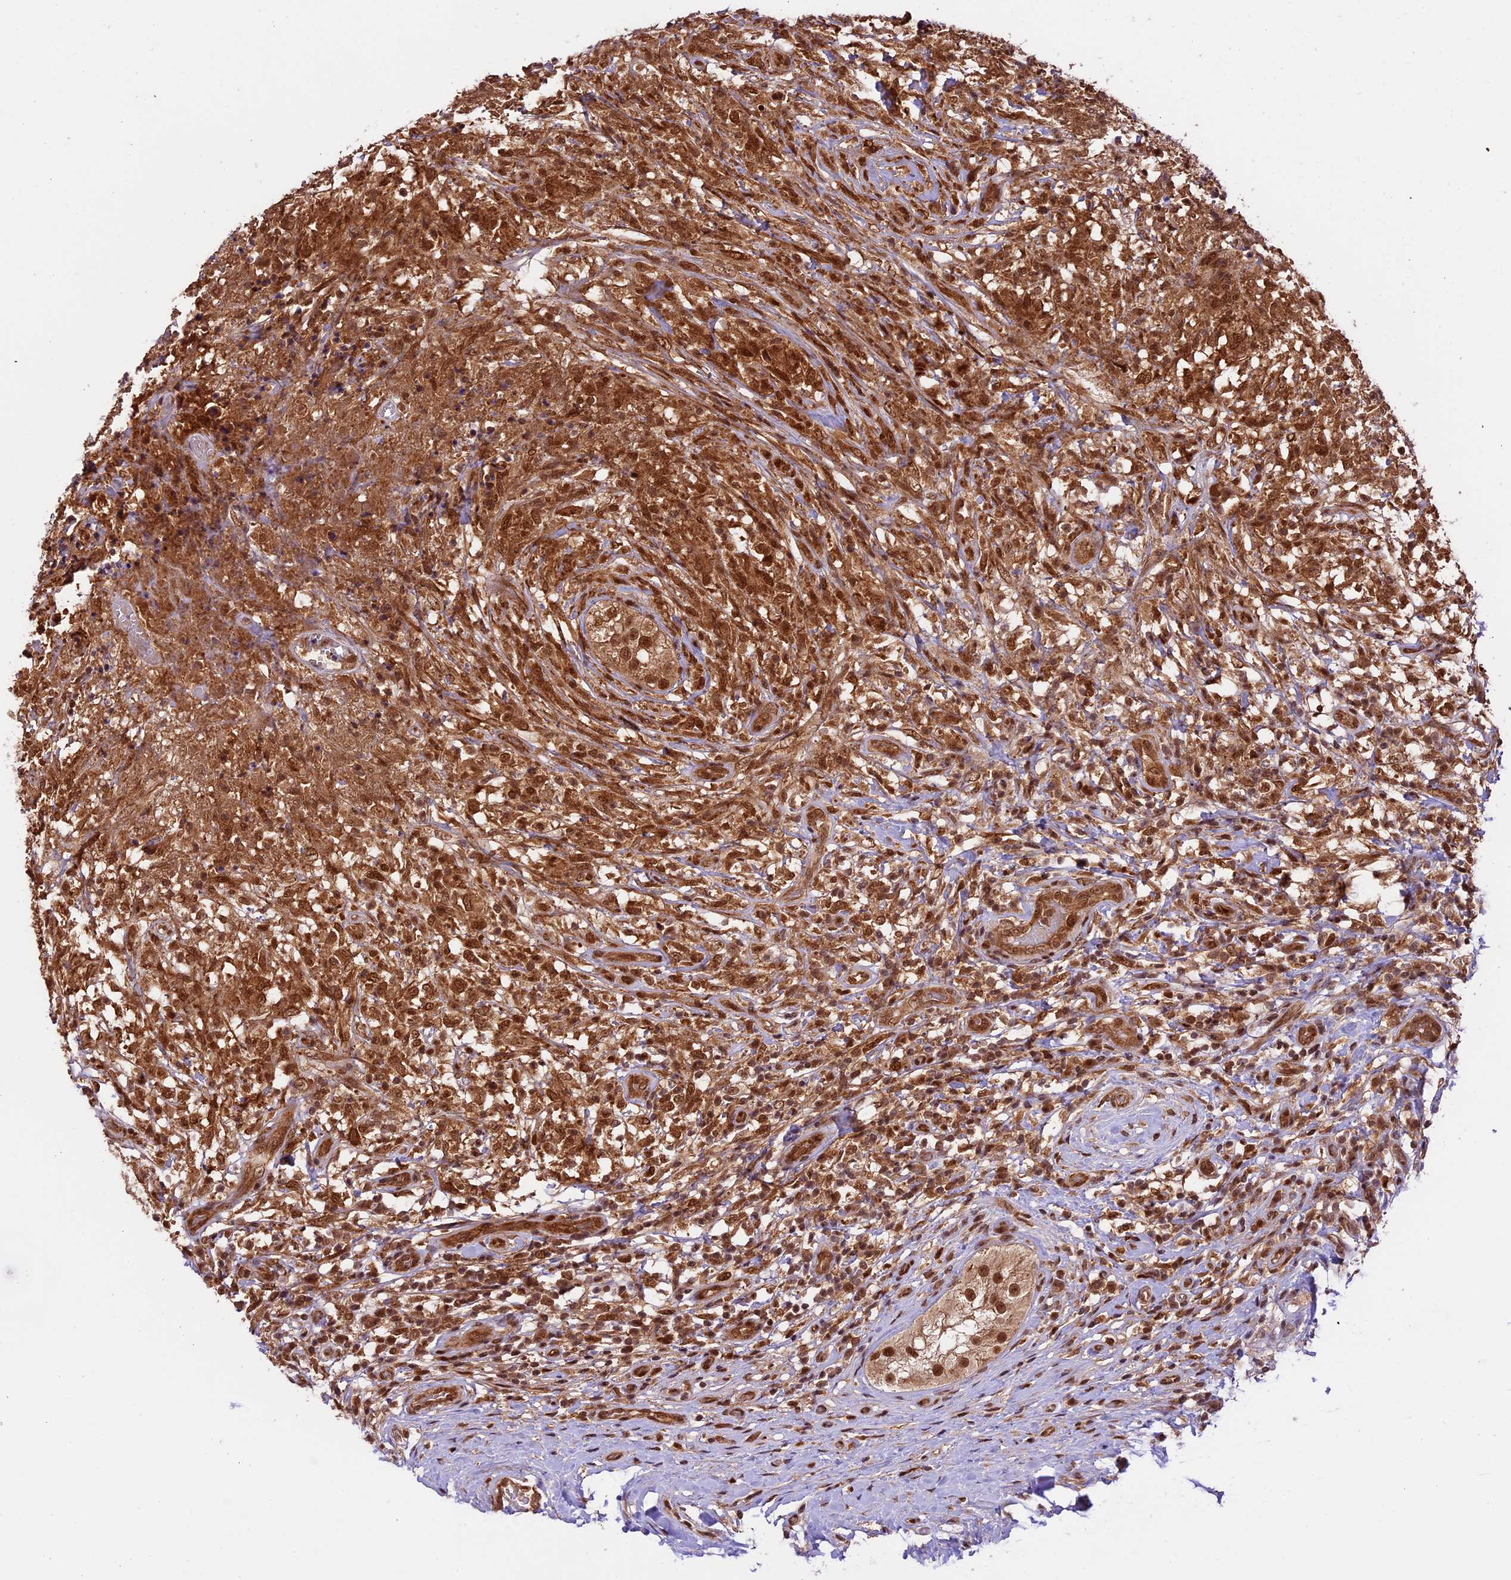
{"staining": {"intensity": "moderate", "quantity": ">75%", "location": "cytoplasmic/membranous,nuclear"}, "tissue": "testis cancer", "cell_type": "Tumor cells", "image_type": "cancer", "snomed": [{"axis": "morphology", "description": "Seminoma, NOS"}, {"axis": "topography", "description": "Testis"}], "caption": "There is medium levels of moderate cytoplasmic/membranous and nuclear positivity in tumor cells of testis cancer (seminoma), as demonstrated by immunohistochemical staining (brown color).", "gene": "DHX38", "patient": {"sex": "male", "age": 49}}